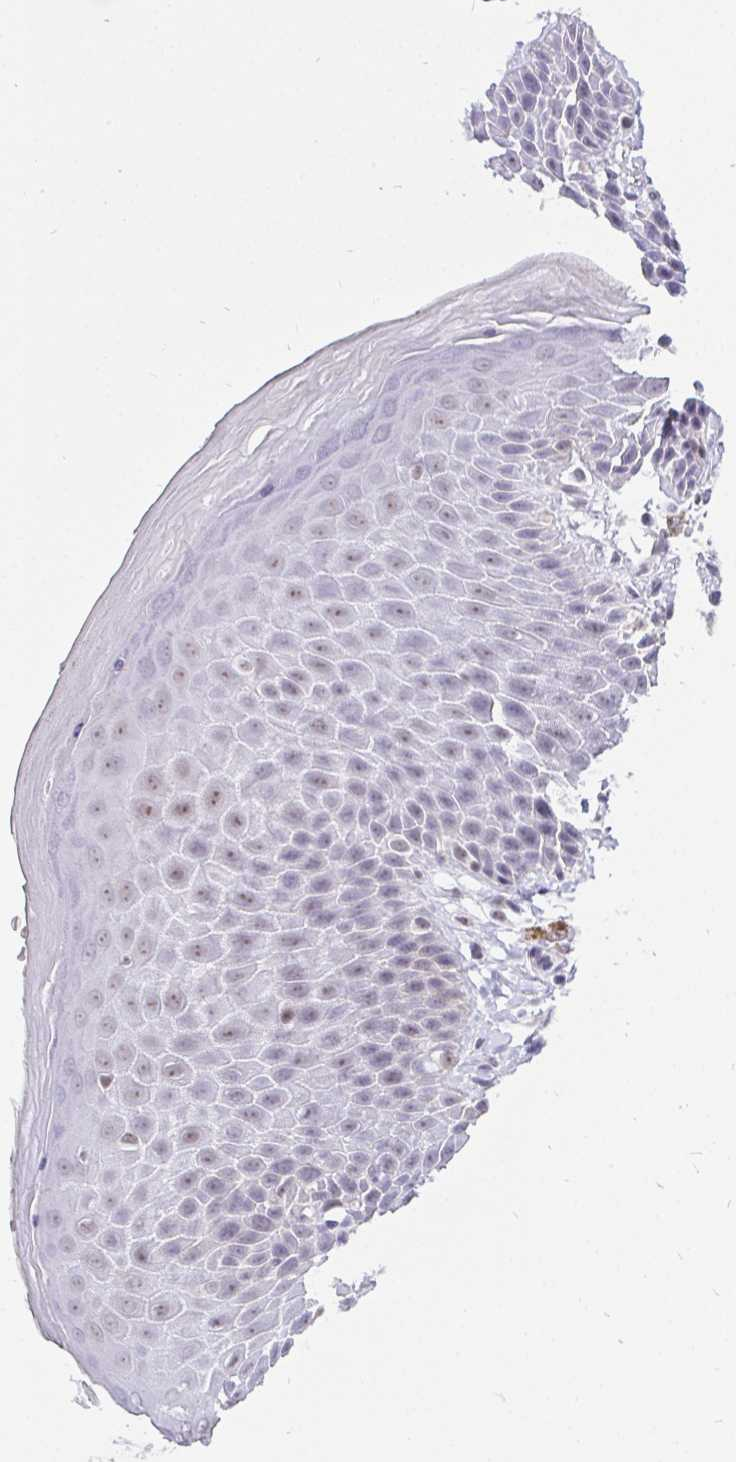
{"staining": {"intensity": "weak", "quantity": "<25%", "location": "nuclear"}, "tissue": "skin", "cell_type": "Epidermal cells", "image_type": "normal", "snomed": [{"axis": "morphology", "description": "Normal tissue, NOS"}, {"axis": "topography", "description": "Peripheral nerve tissue"}], "caption": "High power microscopy micrograph of an immunohistochemistry (IHC) histopathology image of unremarkable skin, revealing no significant expression in epidermal cells.", "gene": "ZNF860", "patient": {"sex": "male", "age": 51}}